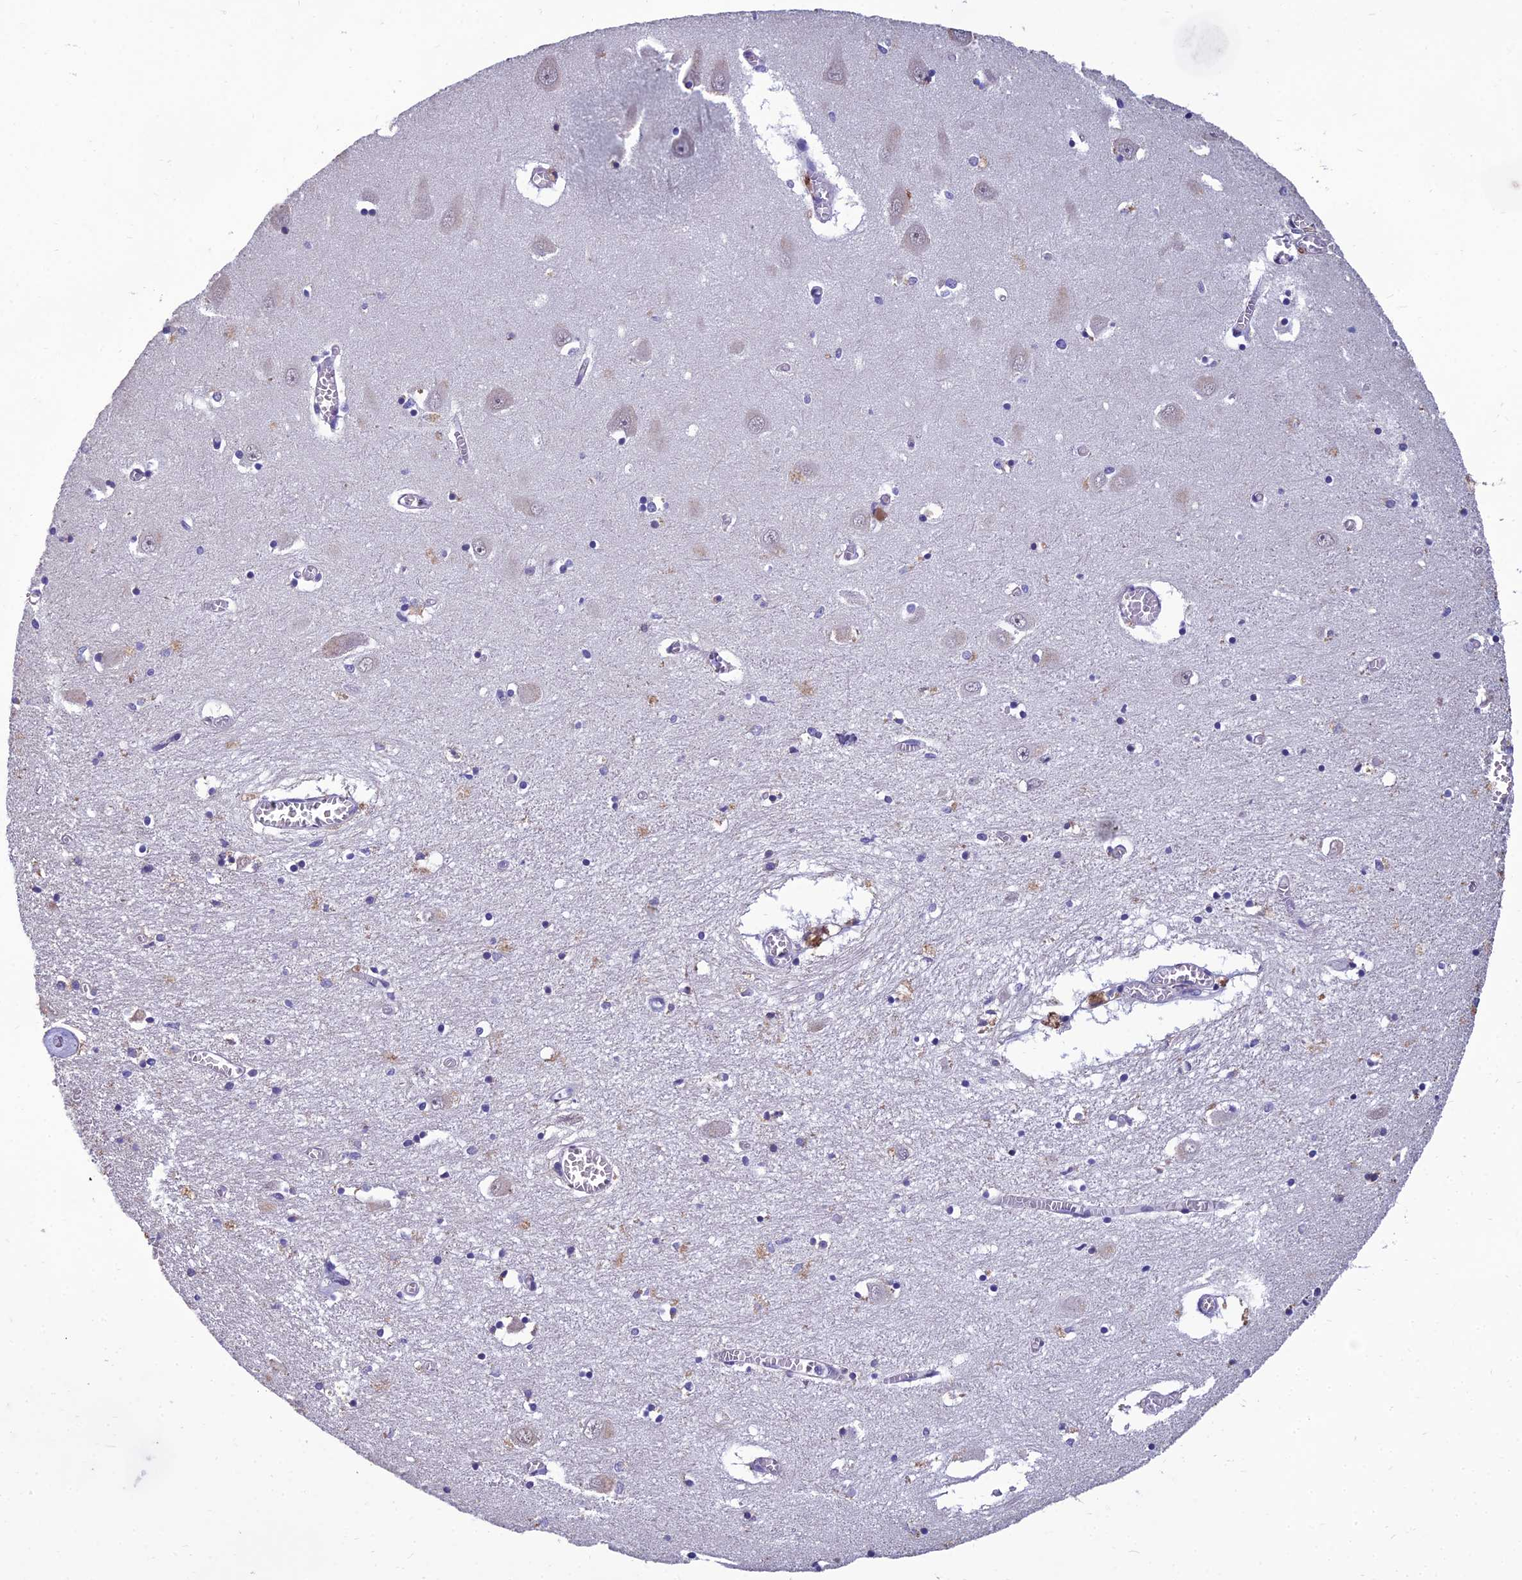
{"staining": {"intensity": "negative", "quantity": "none", "location": "none"}, "tissue": "hippocampus", "cell_type": "Glial cells", "image_type": "normal", "snomed": [{"axis": "morphology", "description": "Normal tissue, NOS"}, {"axis": "topography", "description": "Hippocampus"}], "caption": "Immunohistochemistry (IHC) micrograph of benign hippocampus stained for a protein (brown), which shows no staining in glial cells. (IHC, brightfield microscopy, high magnification).", "gene": "GRWD1", "patient": {"sex": "male", "age": 70}}